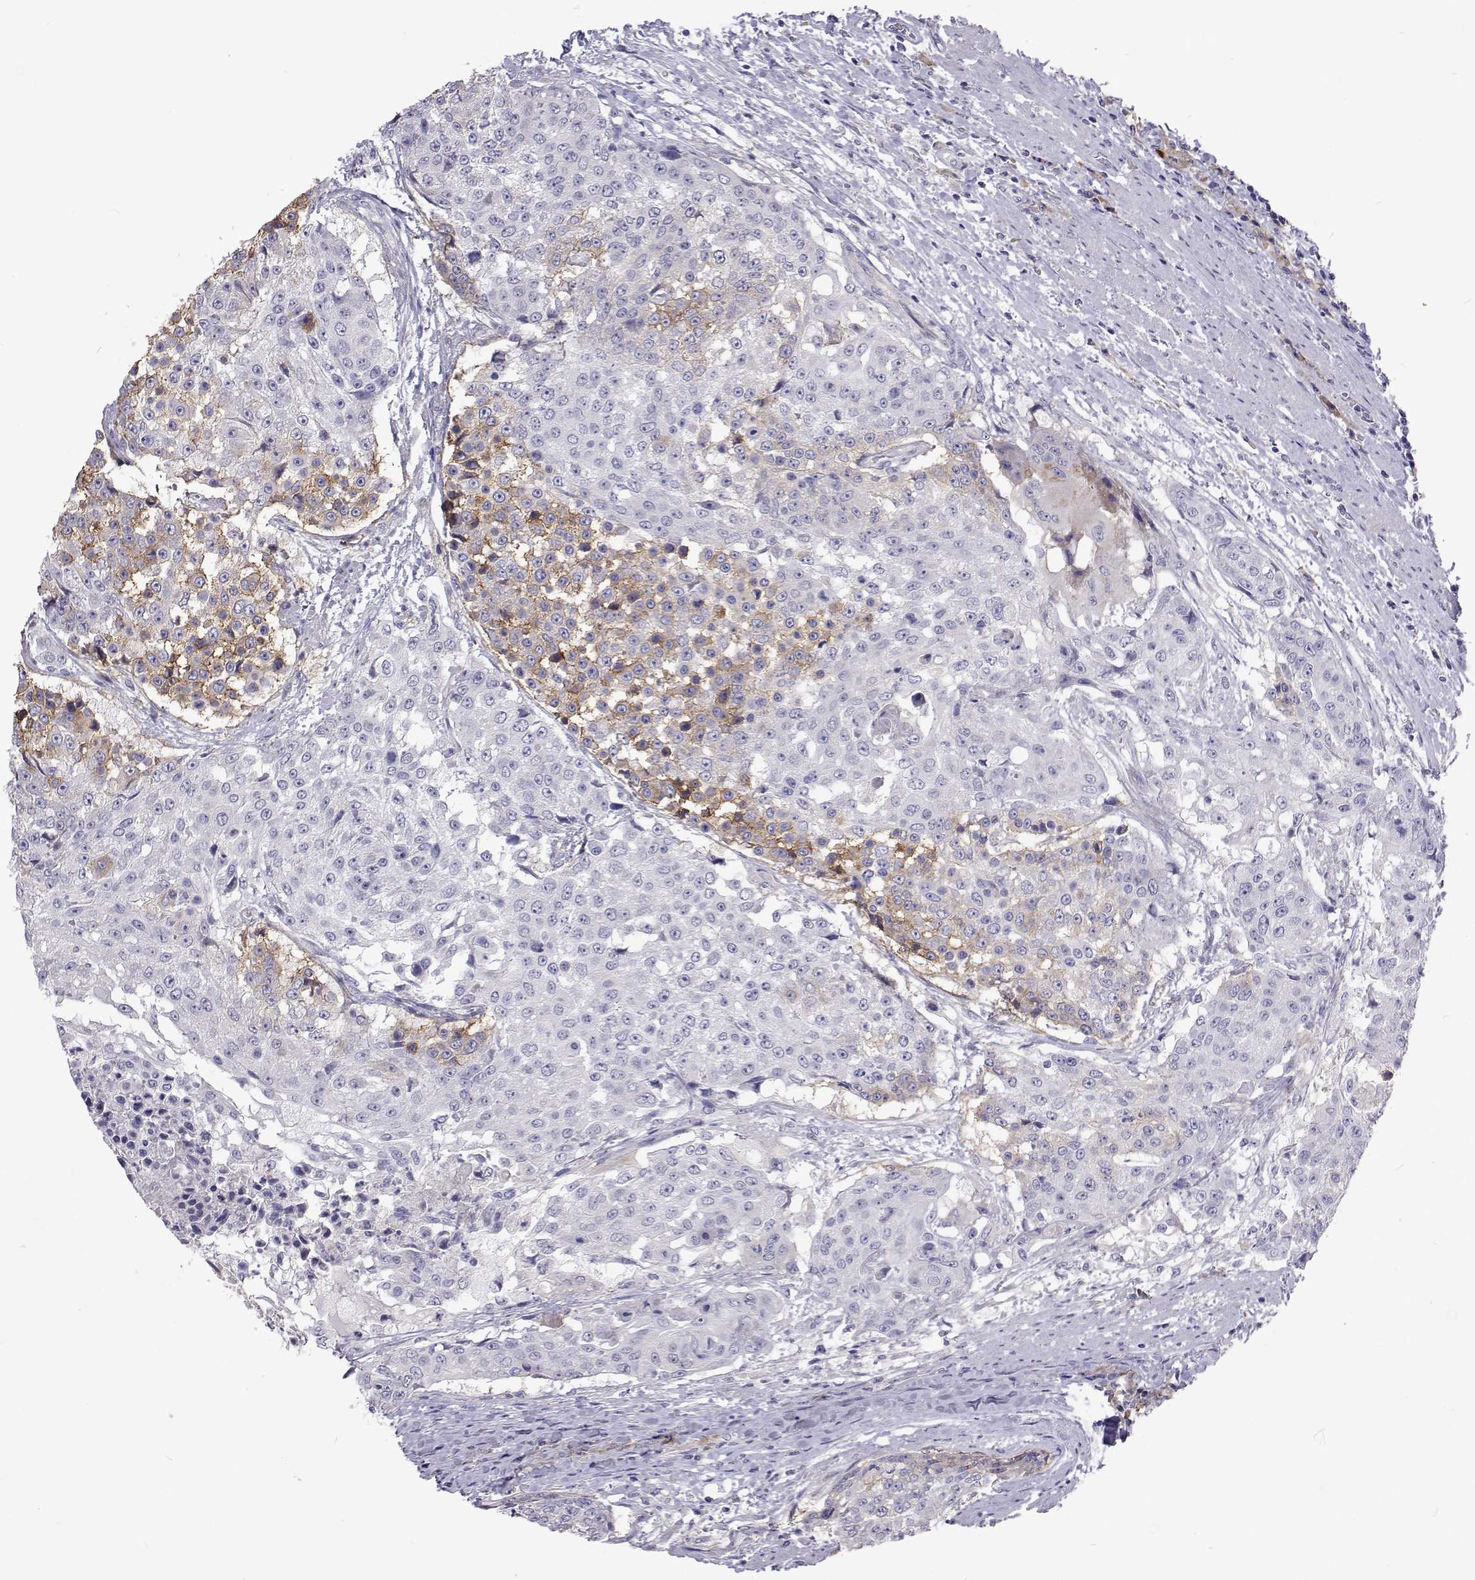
{"staining": {"intensity": "moderate", "quantity": "<25%", "location": "cytoplasmic/membranous"}, "tissue": "urothelial cancer", "cell_type": "Tumor cells", "image_type": "cancer", "snomed": [{"axis": "morphology", "description": "Urothelial carcinoma, High grade"}, {"axis": "topography", "description": "Urinary bladder"}], "caption": "Protein expression analysis of urothelial carcinoma (high-grade) reveals moderate cytoplasmic/membranous expression in about <25% of tumor cells.", "gene": "NPR3", "patient": {"sex": "female", "age": 63}}